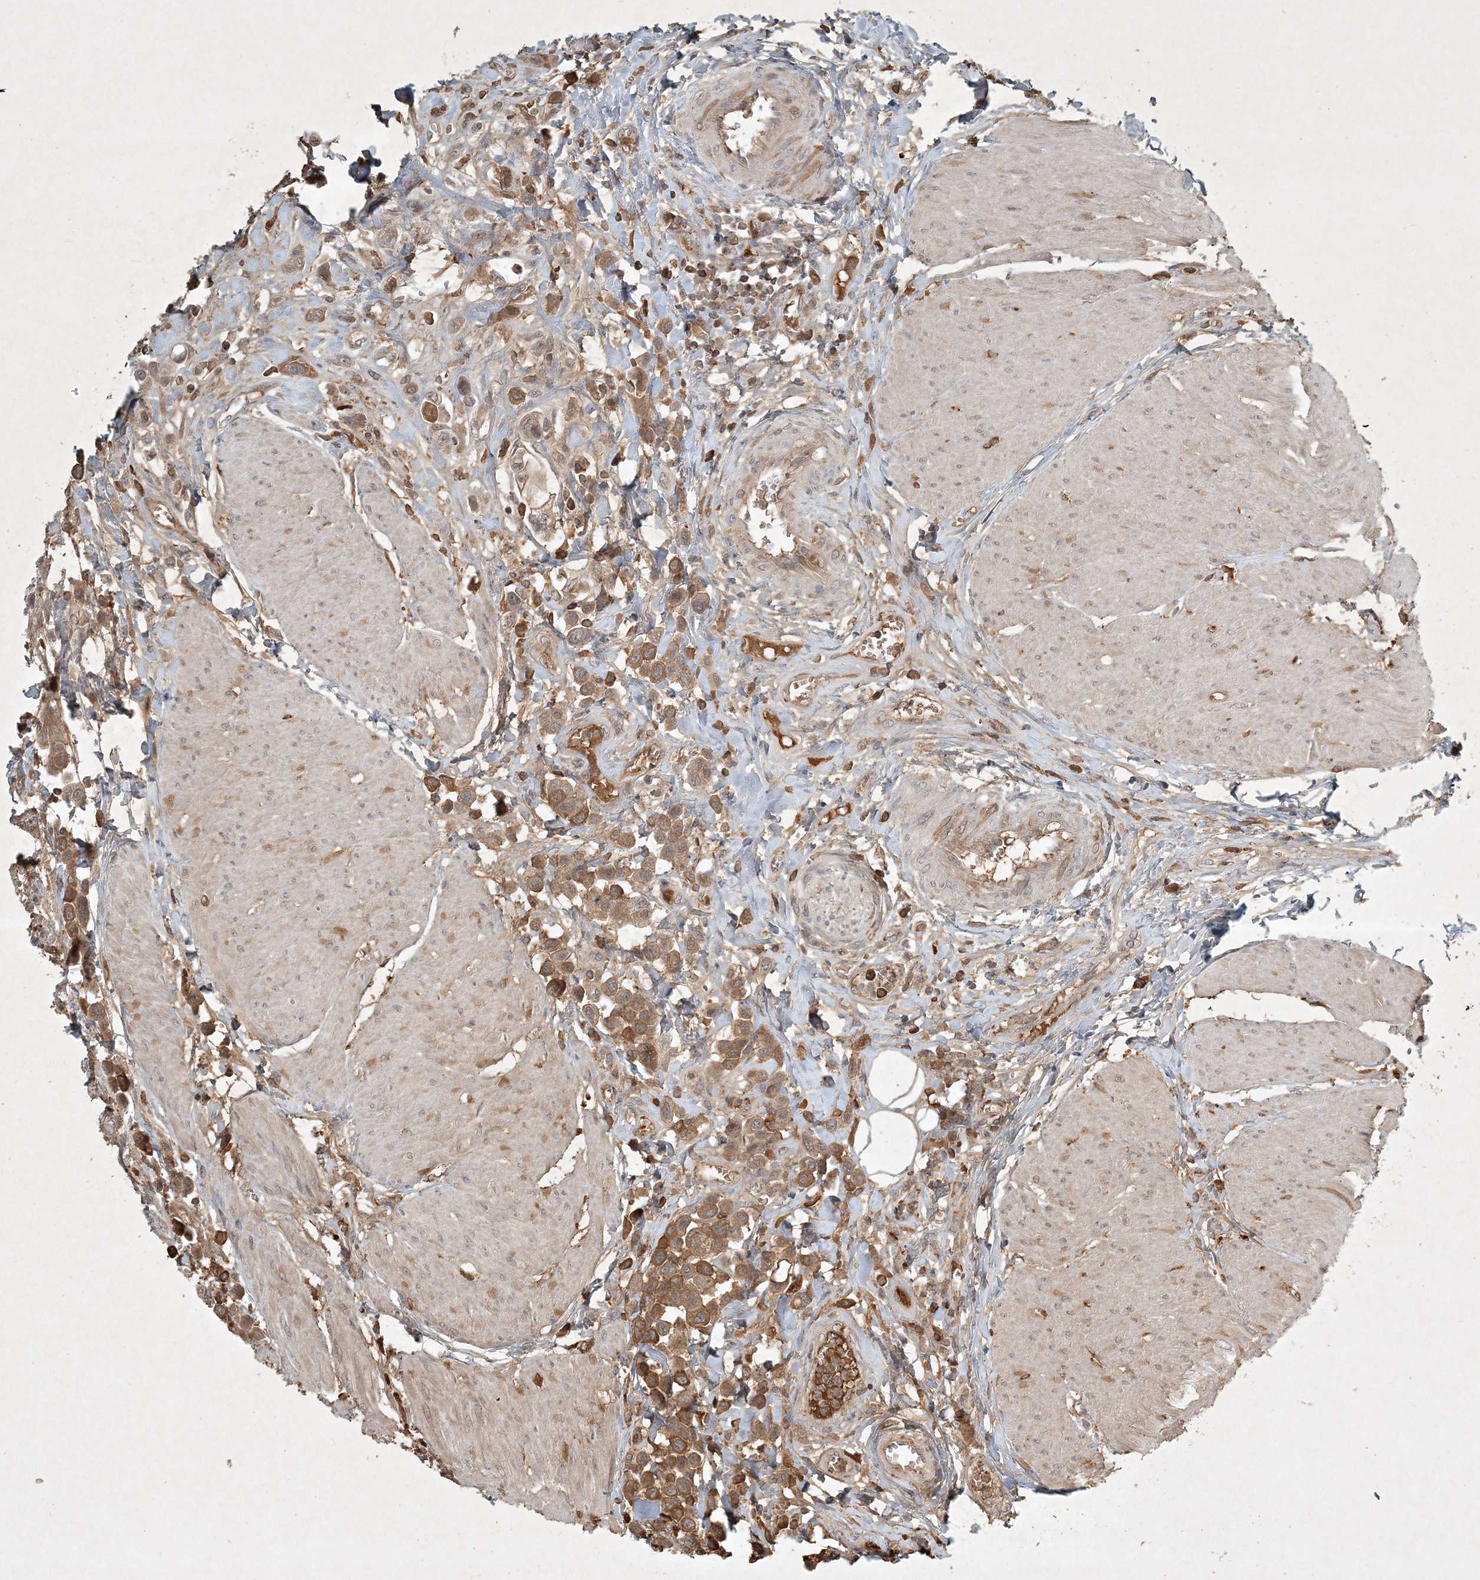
{"staining": {"intensity": "moderate", "quantity": ">75%", "location": "cytoplasmic/membranous"}, "tissue": "urothelial cancer", "cell_type": "Tumor cells", "image_type": "cancer", "snomed": [{"axis": "morphology", "description": "Urothelial carcinoma, High grade"}, {"axis": "topography", "description": "Urinary bladder"}], "caption": "Urothelial cancer was stained to show a protein in brown. There is medium levels of moderate cytoplasmic/membranous expression in about >75% of tumor cells.", "gene": "TNFAIP6", "patient": {"sex": "male", "age": 50}}